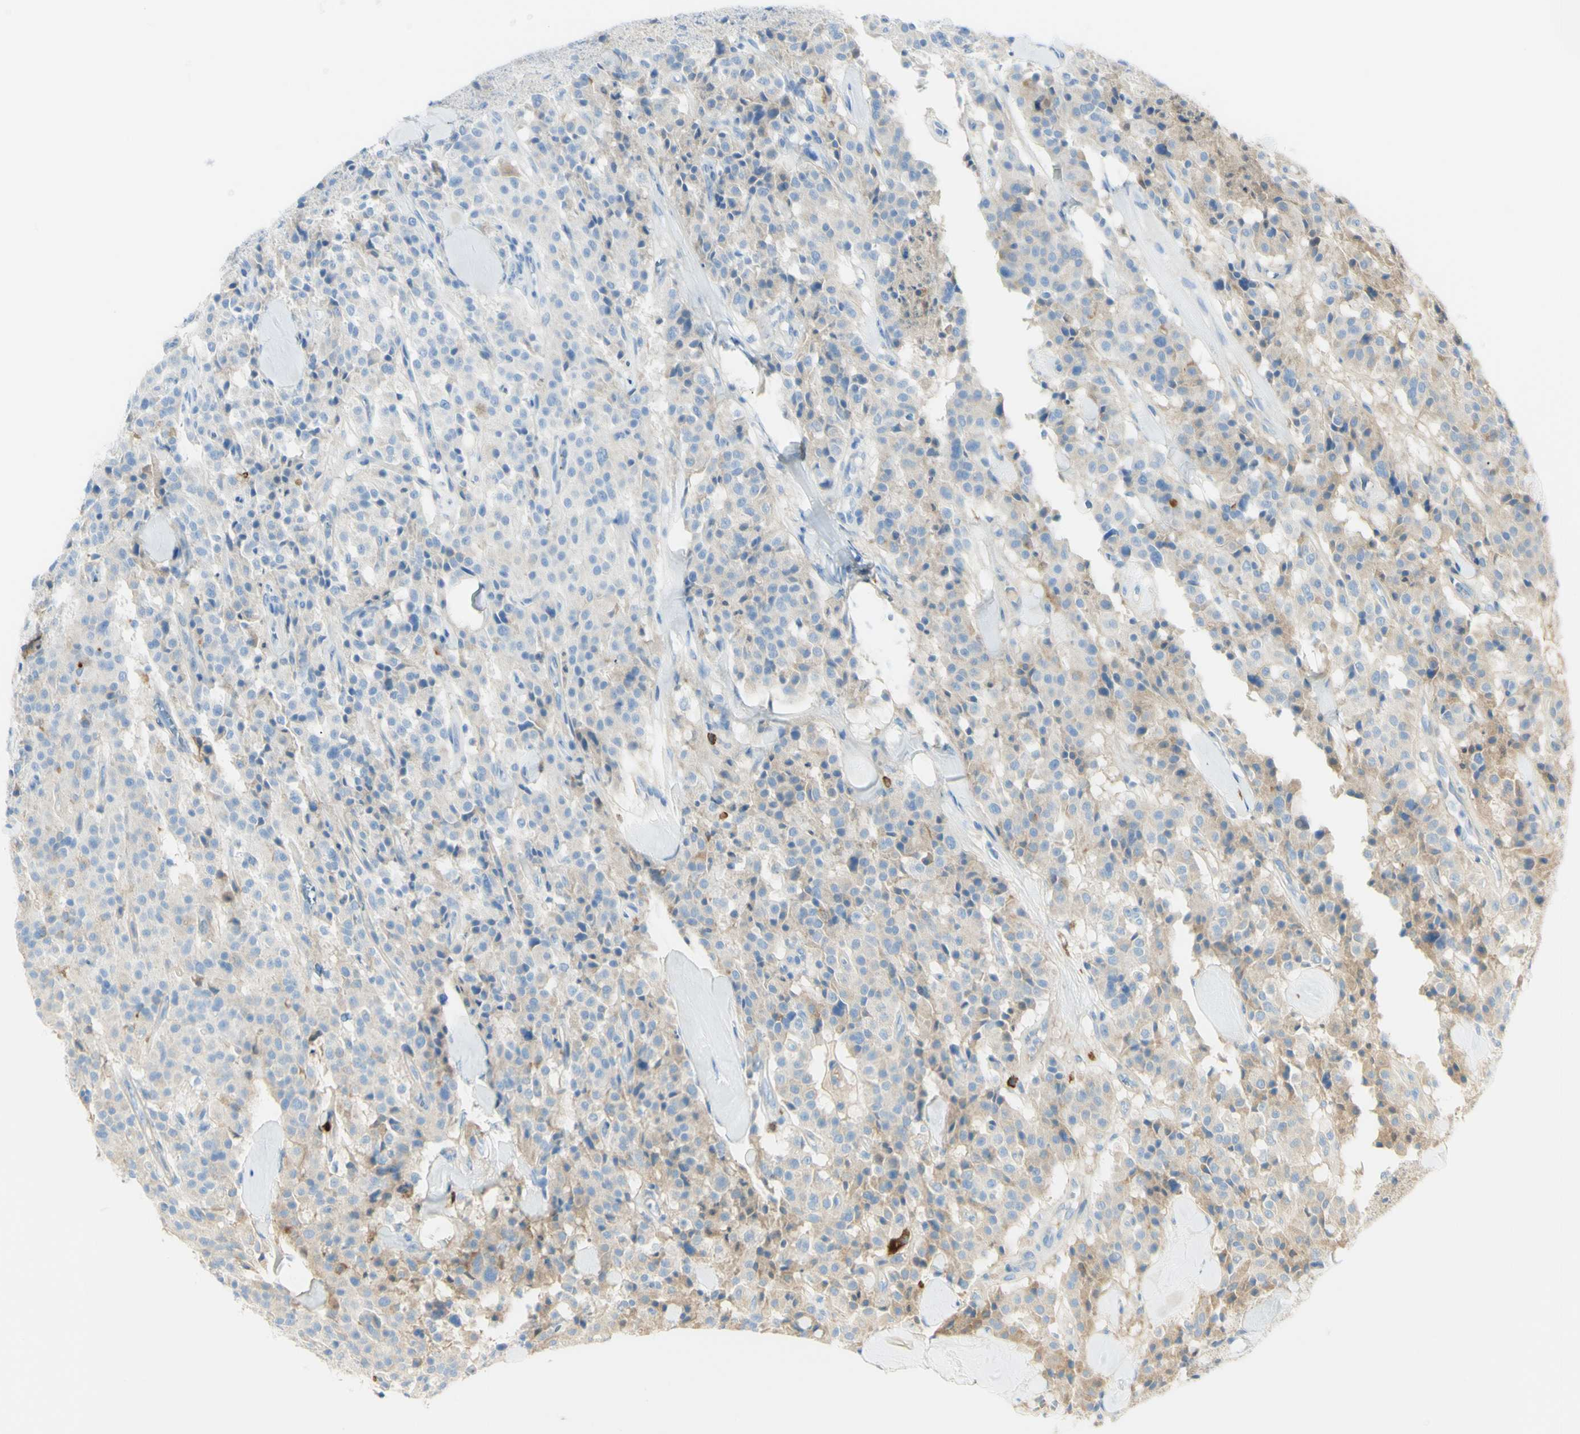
{"staining": {"intensity": "weak", "quantity": "25%-75%", "location": "cytoplasmic/membranous"}, "tissue": "carcinoid", "cell_type": "Tumor cells", "image_type": "cancer", "snomed": [{"axis": "morphology", "description": "Carcinoid, malignant, NOS"}, {"axis": "topography", "description": "Lung"}], "caption": "Tumor cells show low levels of weak cytoplasmic/membranous staining in approximately 25%-75% of cells in carcinoid. (IHC, brightfield microscopy, high magnification).", "gene": "LETM1", "patient": {"sex": "male", "age": 30}}